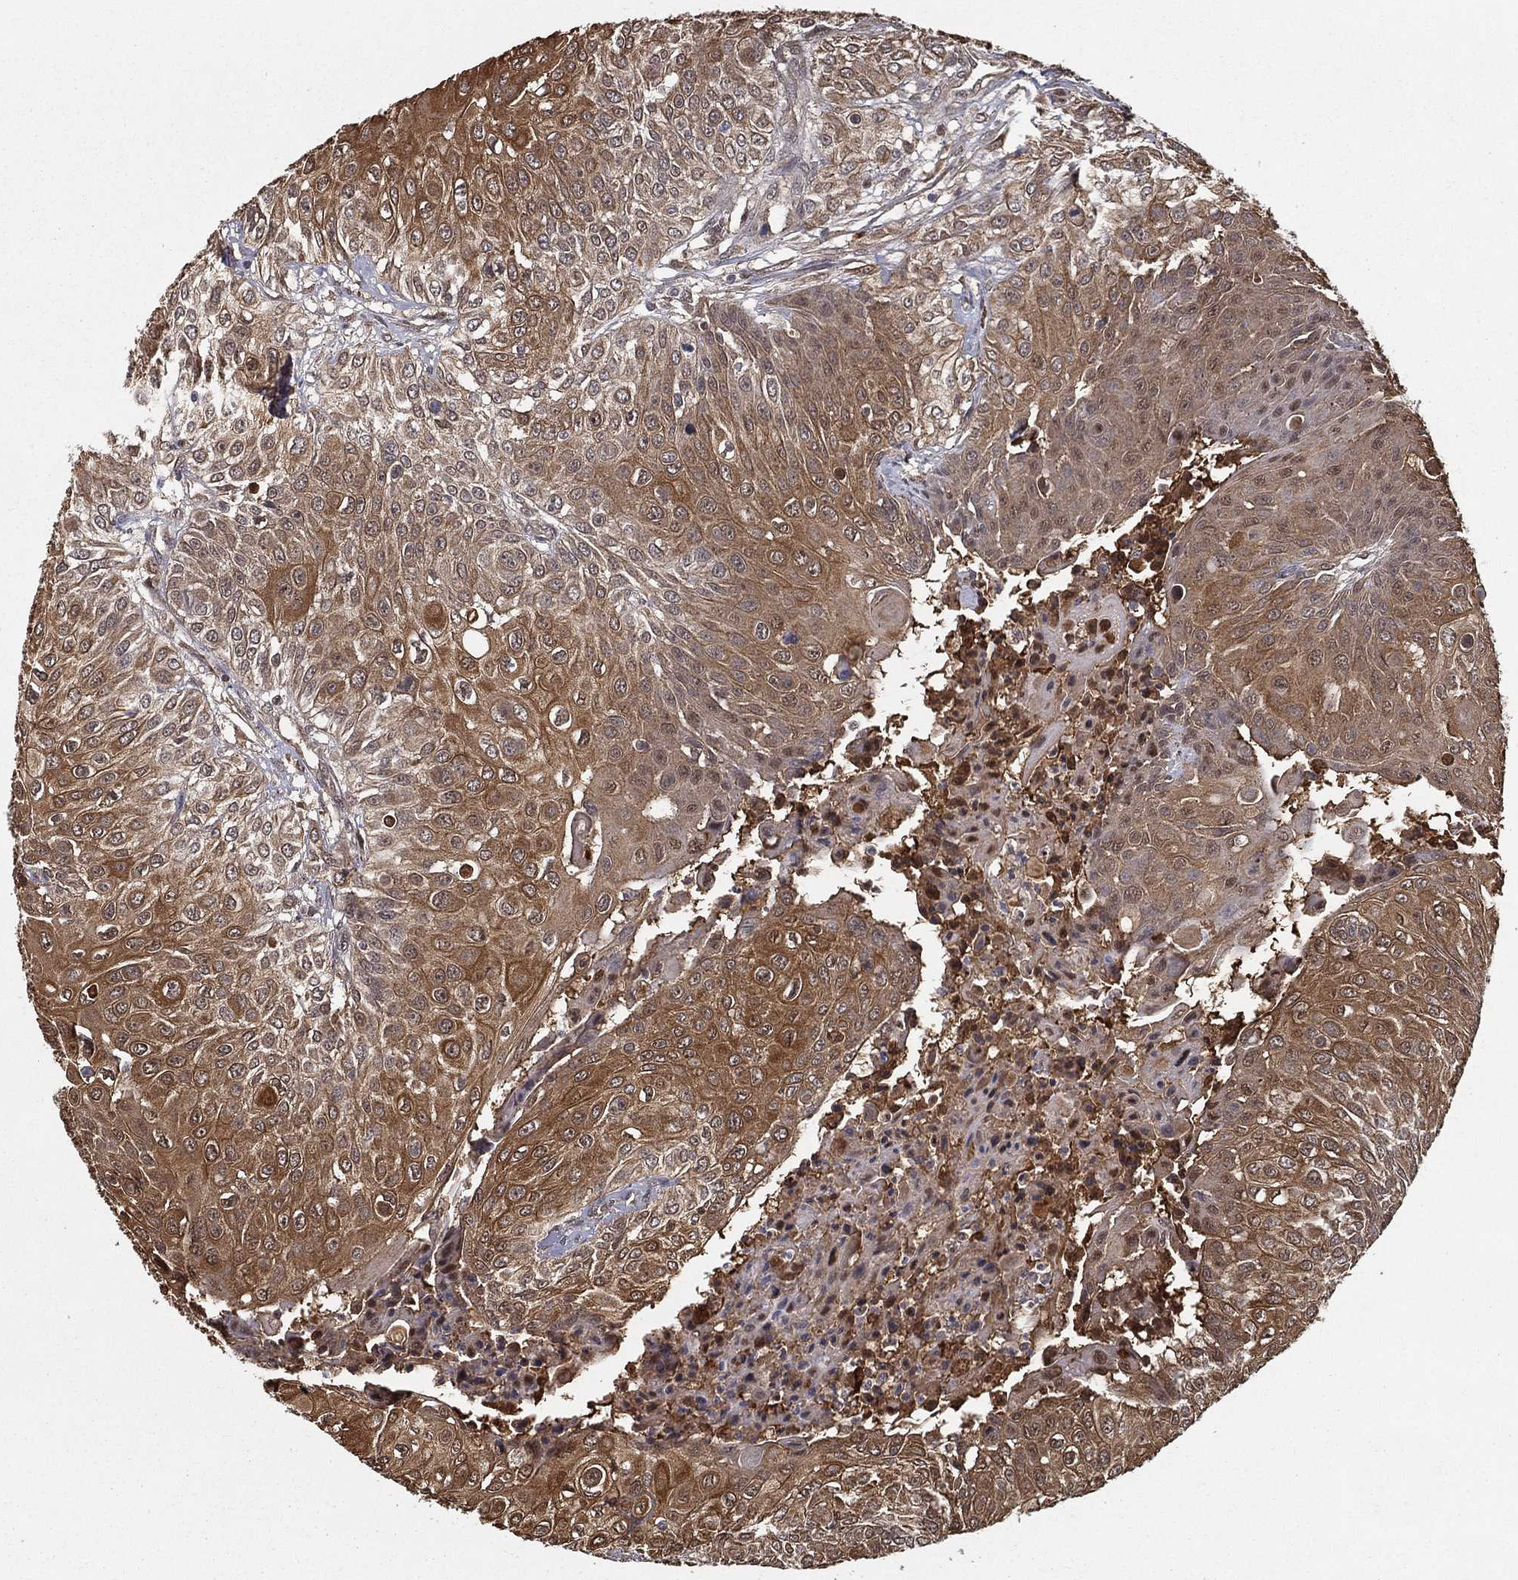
{"staining": {"intensity": "moderate", "quantity": "25%-75%", "location": "cytoplasmic/membranous"}, "tissue": "urothelial cancer", "cell_type": "Tumor cells", "image_type": "cancer", "snomed": [{"axis": "morphology", "description": "Urothelial carcinoma, High grade"}, {"axis": "topography", "description": "Urinary bladder"}], "caption": "Urothelial cancer stained for a protein shows moderate cytoplasmic/membranous positivity in tumor cells.", "gene": "SLC6A6", "patient": {"sex": "female", "age": 79}}